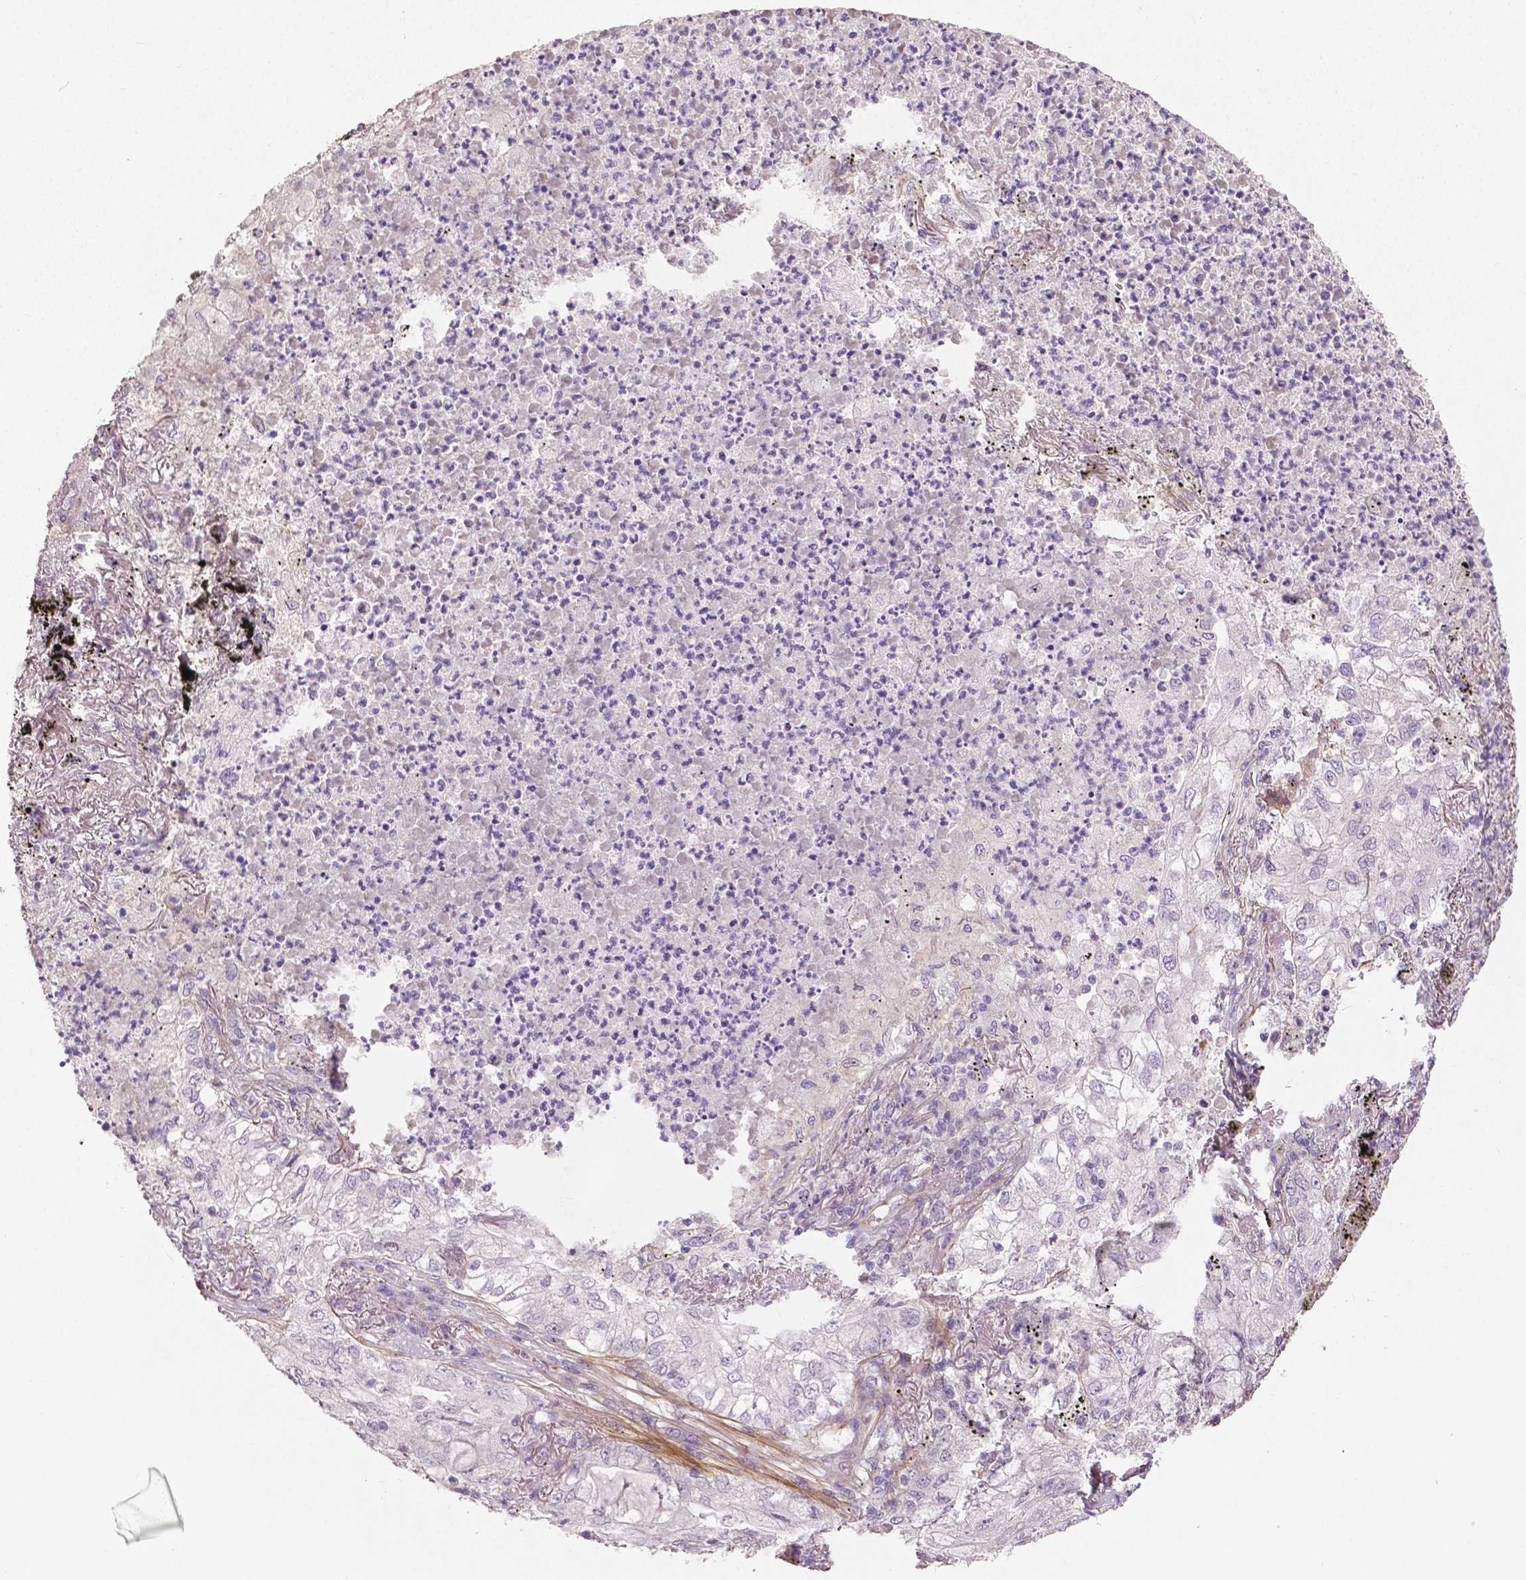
{"staining": {"intensity": "negative", "quantity": "none", "location": "none"}, "tissue": "lung cancer", "cell_type": "Tumor cells", "image_type": "cancer", "snomed": [{"axis": "morphology", "description": "Adenocarcinoma, NOS"}, {"axis": "topography", "description": "Lung"}], "caption": "Micrograph shows no protein positivity in tumor cells of lung adenocarcinoma tissue.", "gene": "FLT1", "patient": {"sex": "female", "age": 73}}